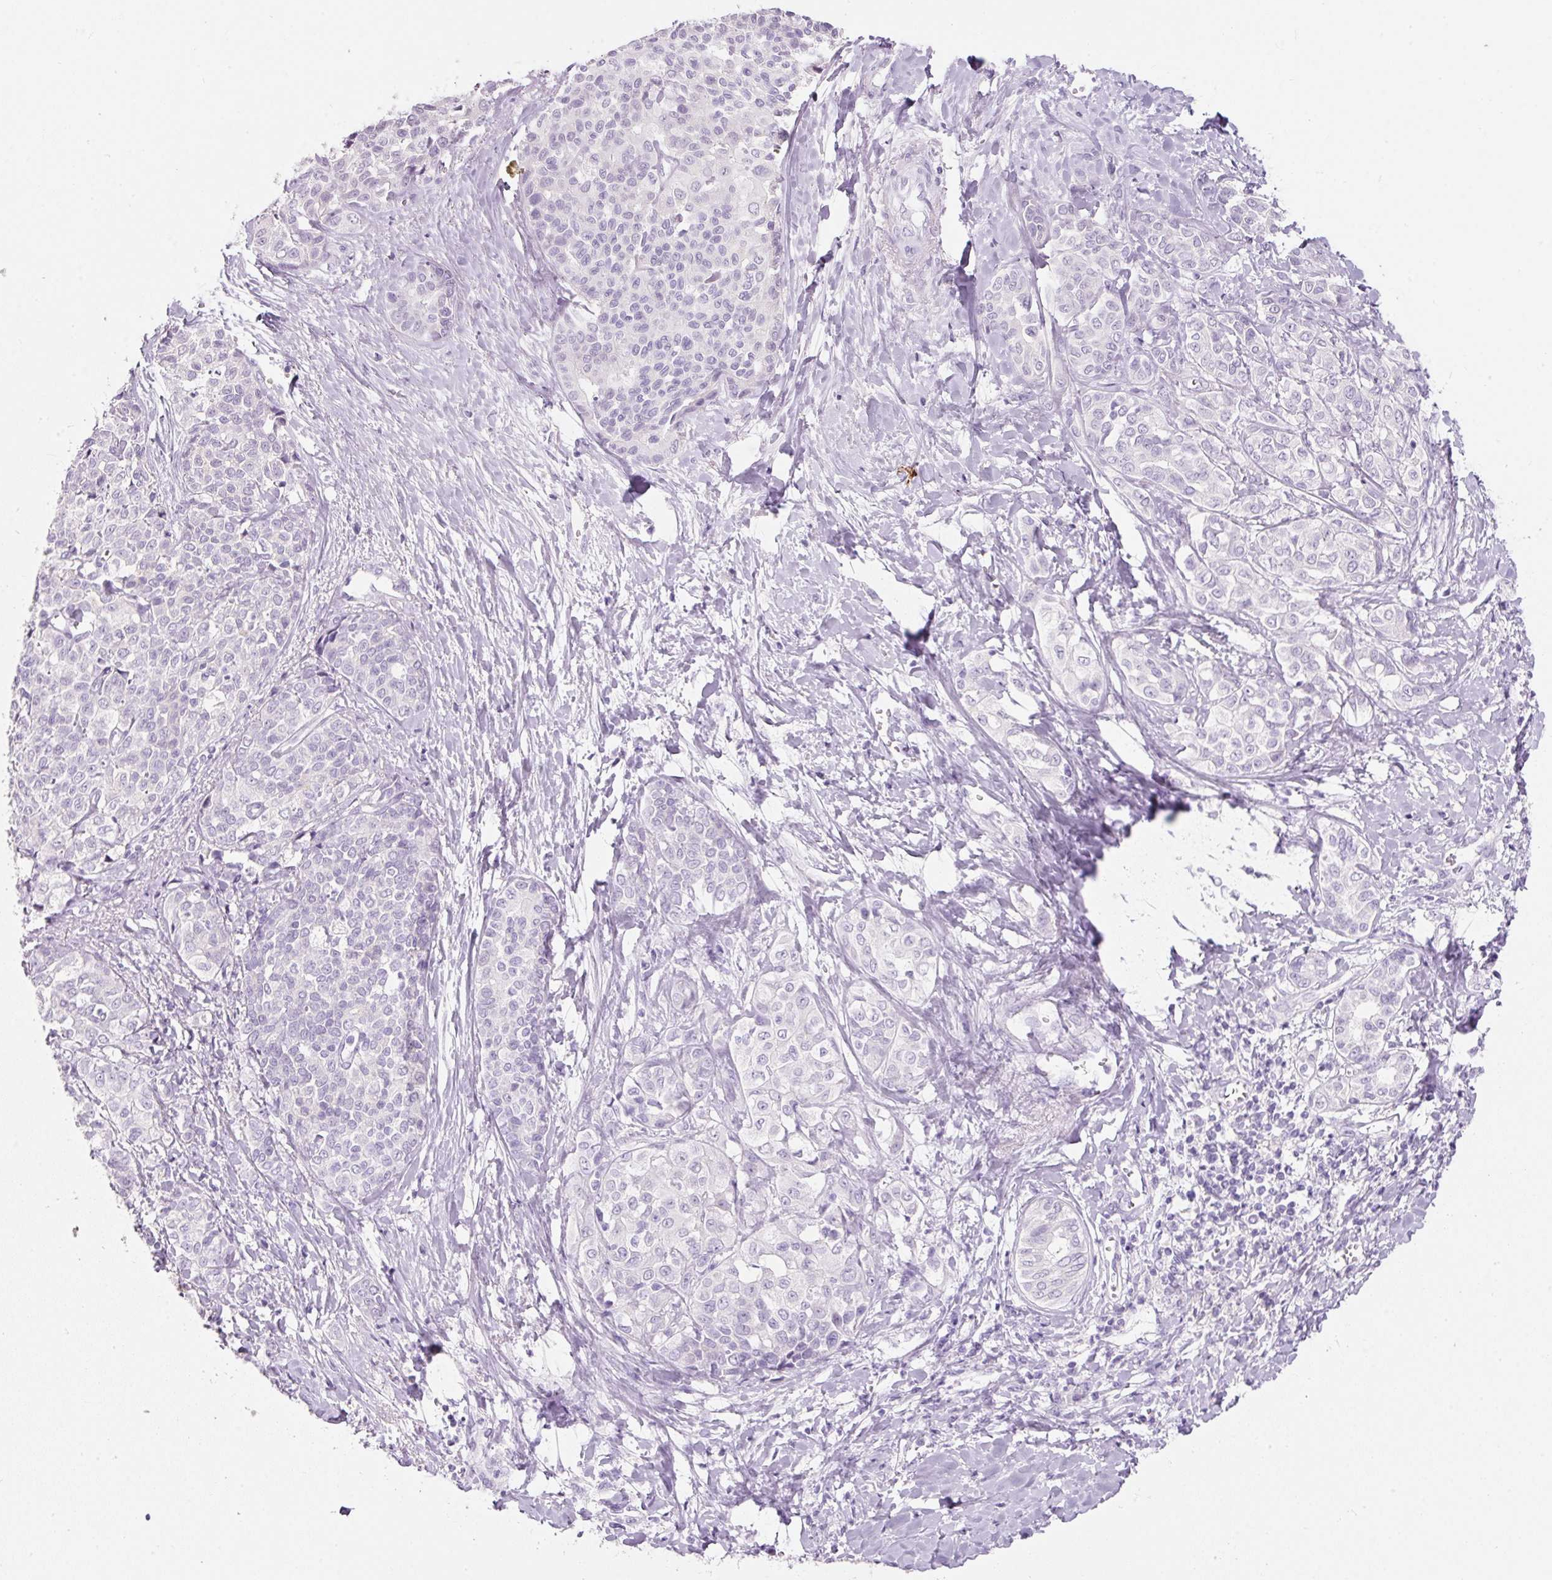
{"staining": {"intensity": "negative", "quantity": "none", "location": "none"}, "tissue": "liver cancer", "cell_type": "Tumor cells", "image_type": "cancer", "snomed": [{"axis": "morphology", "description": "Cholangiocarcinoma"}, {"axis": "topography", "description": "Liver"}], "caption": "DAB (3,3'-diaminobenzidine) immunohistochemical staining of liver cancer reveals no significant positivity in tumor cells.", "gene": "DNM1", "patient": {"sex": "female", "age": 77}}